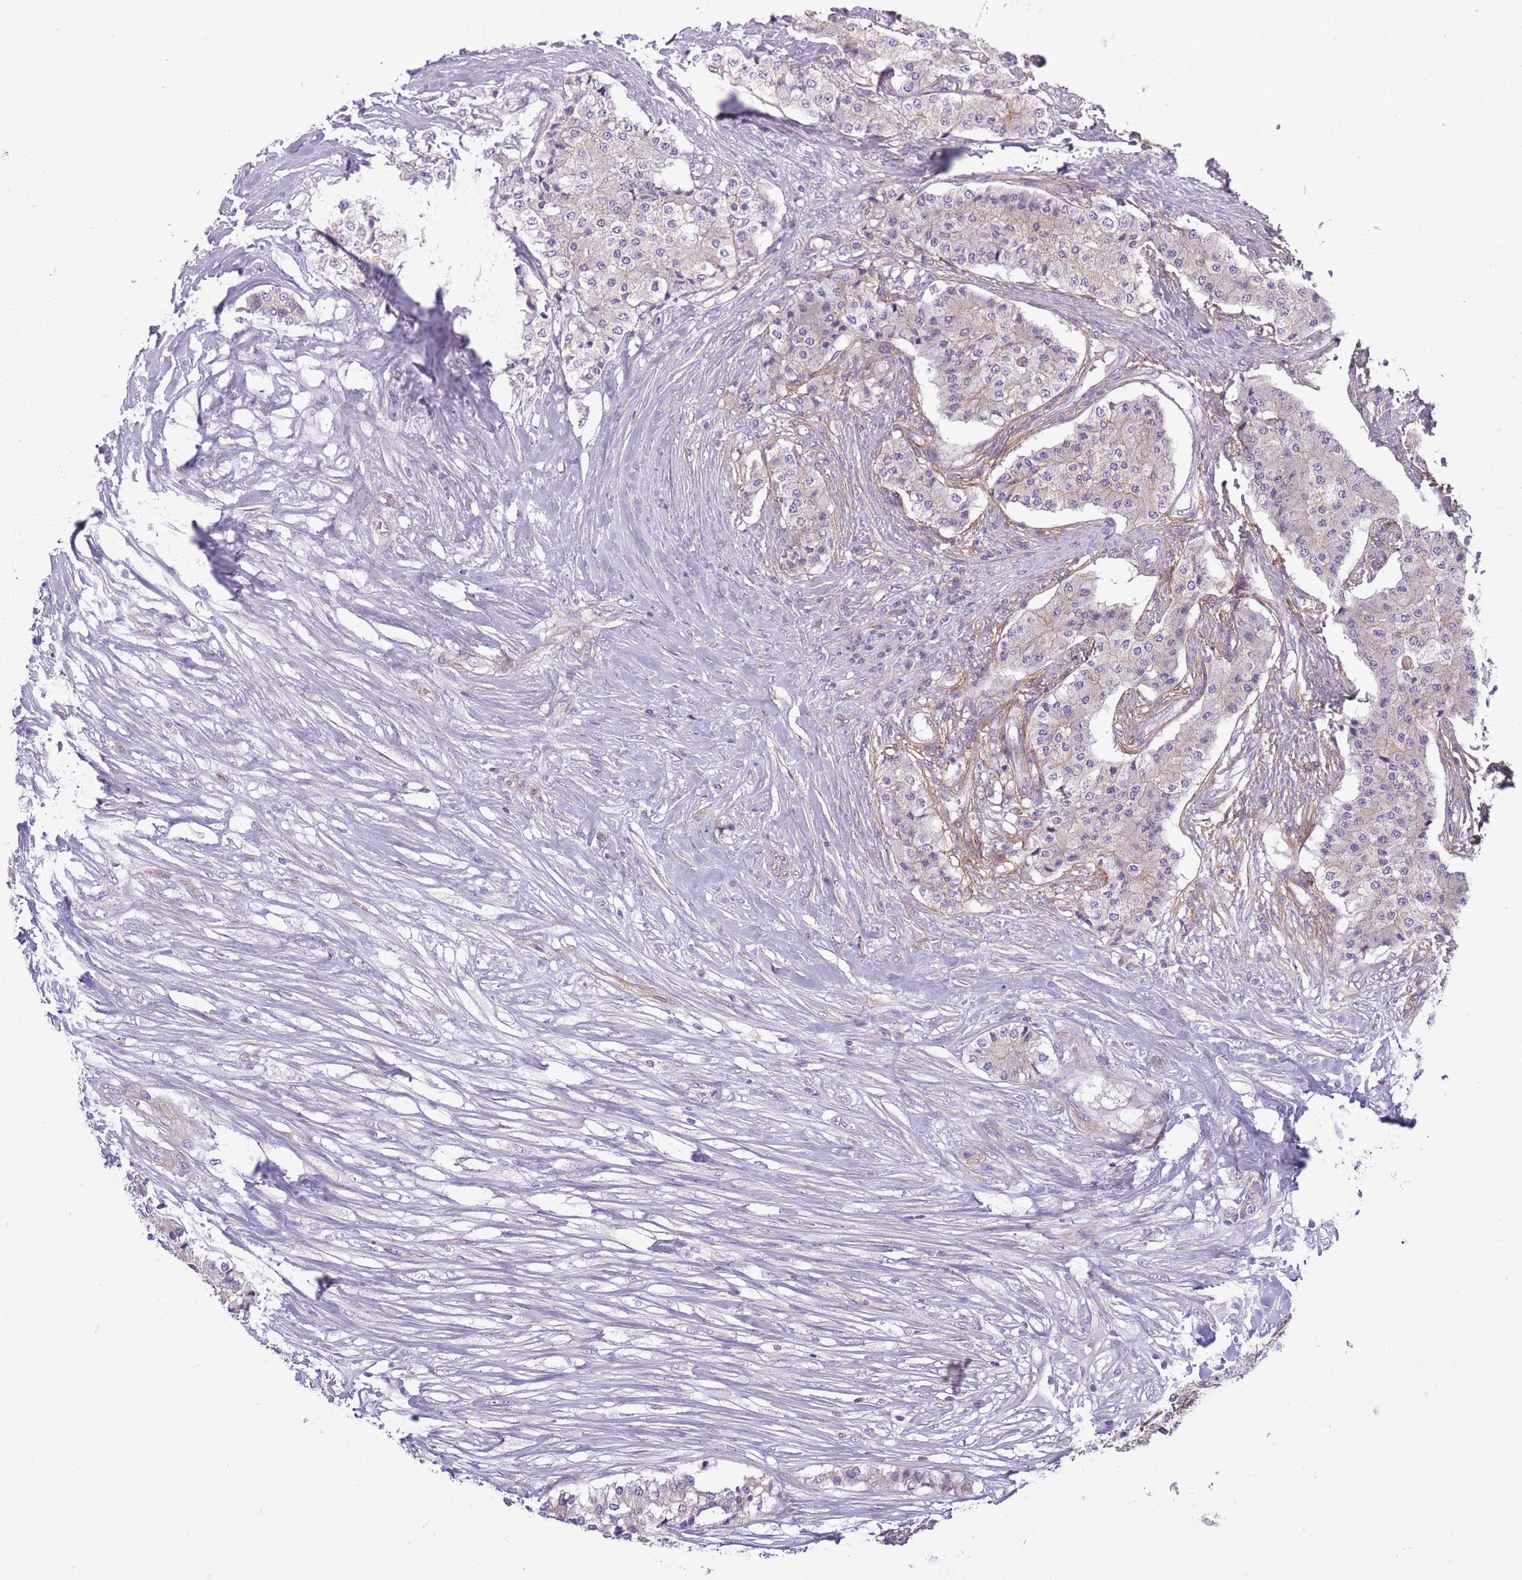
{"staining": {"intensity": "weak", "quantity": "<25%", "location": "cytoplasmic/membranous"}, "tissue": "carcinoid", "cell_type": "Tumor cells", "image_type": "cancer", "snomed": [{"axis": "morphology", "description": "Carcinoid, malignant, NOS"}, {"axis": "topography", "description": "Colon"}], "caption": "Carcinoid was stained to show a protein in brown. There is no significant staining in tumor cells.", "gene": "ADD1", "patient": {"sex": "female", "age": 52}}